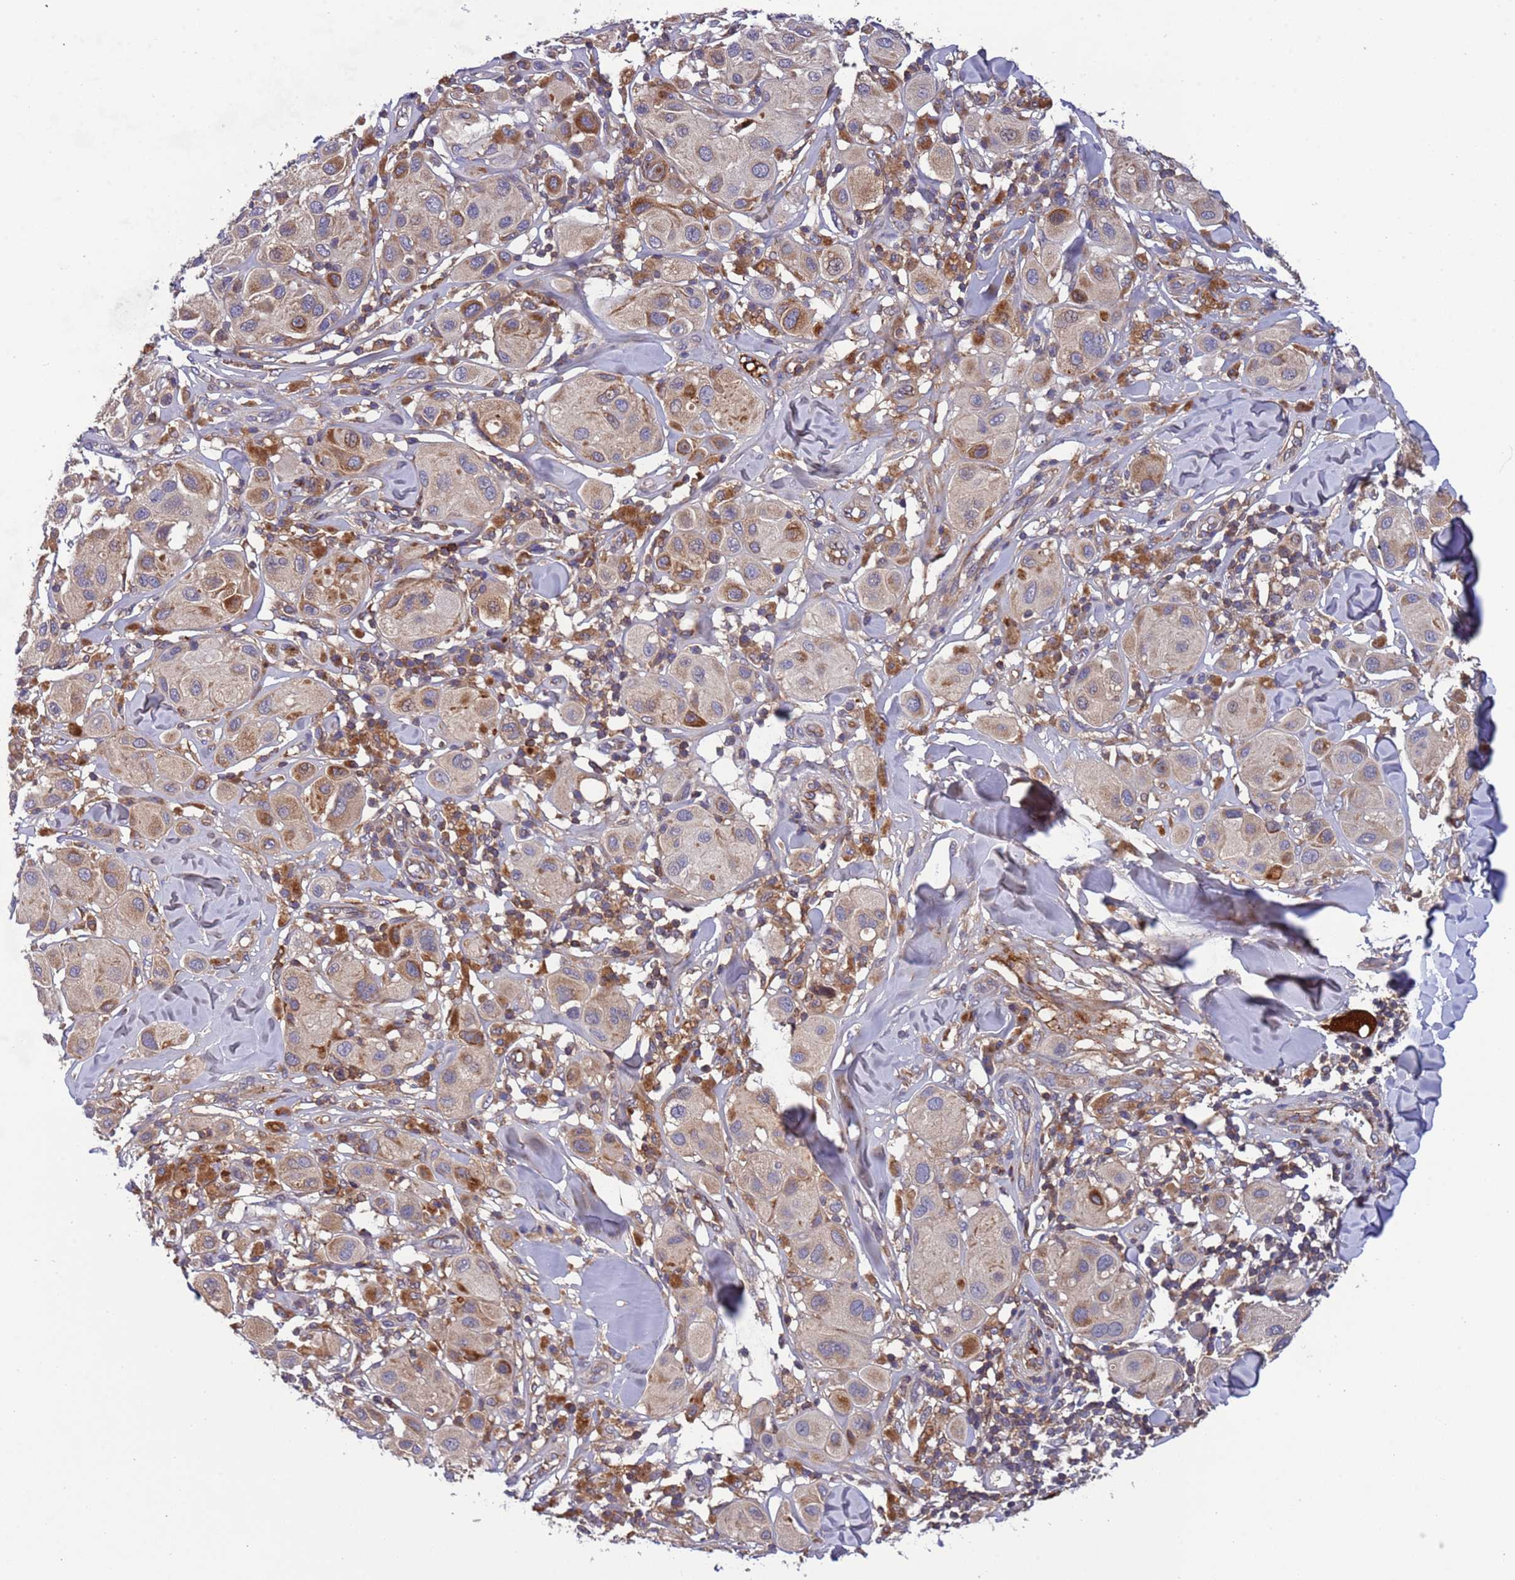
{"staining": {"intensity": "moderate", "quantity": "<25%", "location": "cytoplasmic/membranous"}, "tissue": "melanoma", "cell_type": "Tumor cells", "image_type": "cancer", "snomed": [{"axis": "morphology", "description": "Malignant melanoma, Metastatic site"}, {"axis": "topography", "description": "Skin"}], "caption": "This image displays melanoma stained with immunohistochemistry (IHC) to label a protein in brown. The cytoplasmic/membranous of tumor cells show moderate positivity for the protein. Nuclei are counter-stained blue.", "gene": "PARP16", "patient": {"sex": "male", "age": 41}}